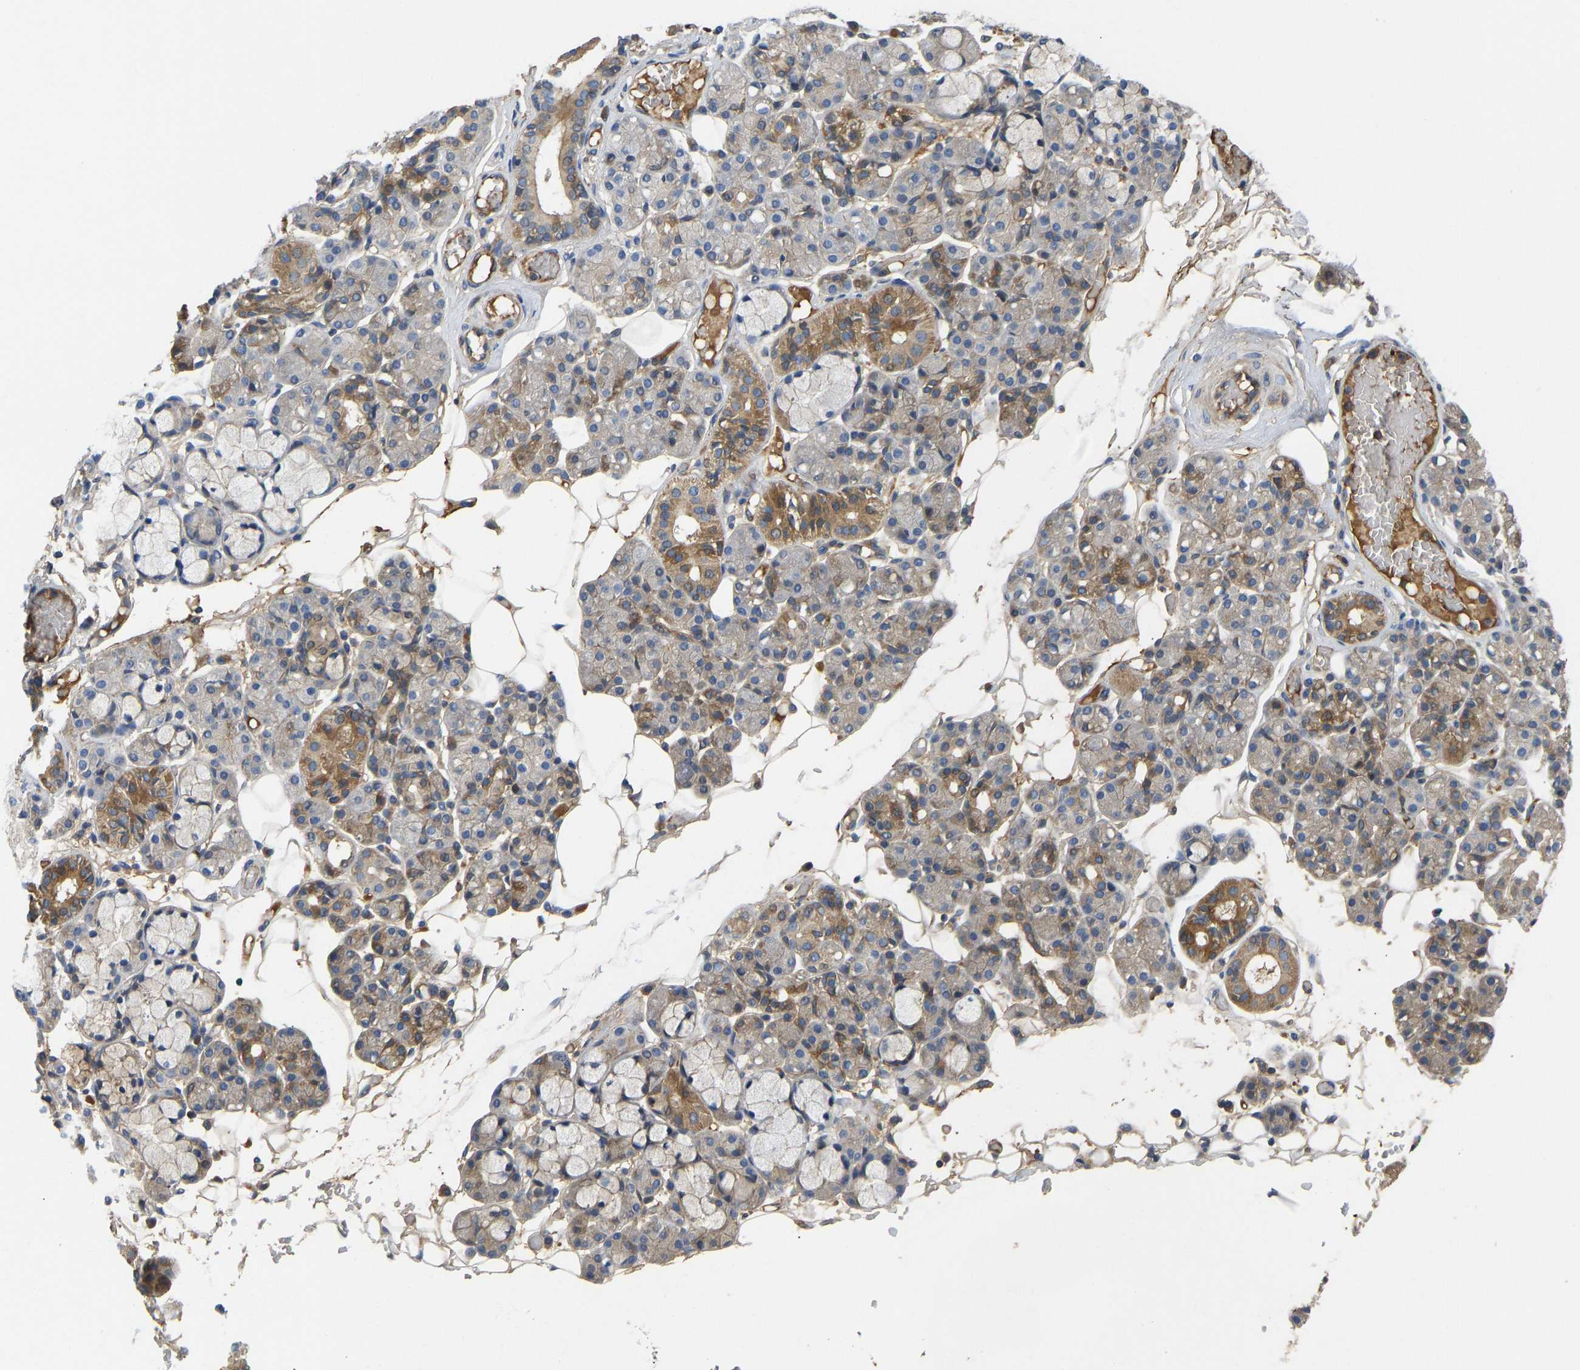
{"staining": {"intensity": "moderate", "quantity": "25%-75%", "location": "cytoplasmic/membranous"}, "tissue": "salivary gland", "cell_type": "Glandular cells", "image_type": "normal", "snomed": [{"axis": "morphology", "description": "Normal tissue, NOS"}, {"axis": "topography", "description": "Salivary gland"}], "caption": "Salivary gland stained with IHC demonstrates moderate cytoplasmic/membranous expression in about 25%-75% of glandular cells.", "gene": "VCPKMT", "patient": {"sex": "male", "age": 63}}